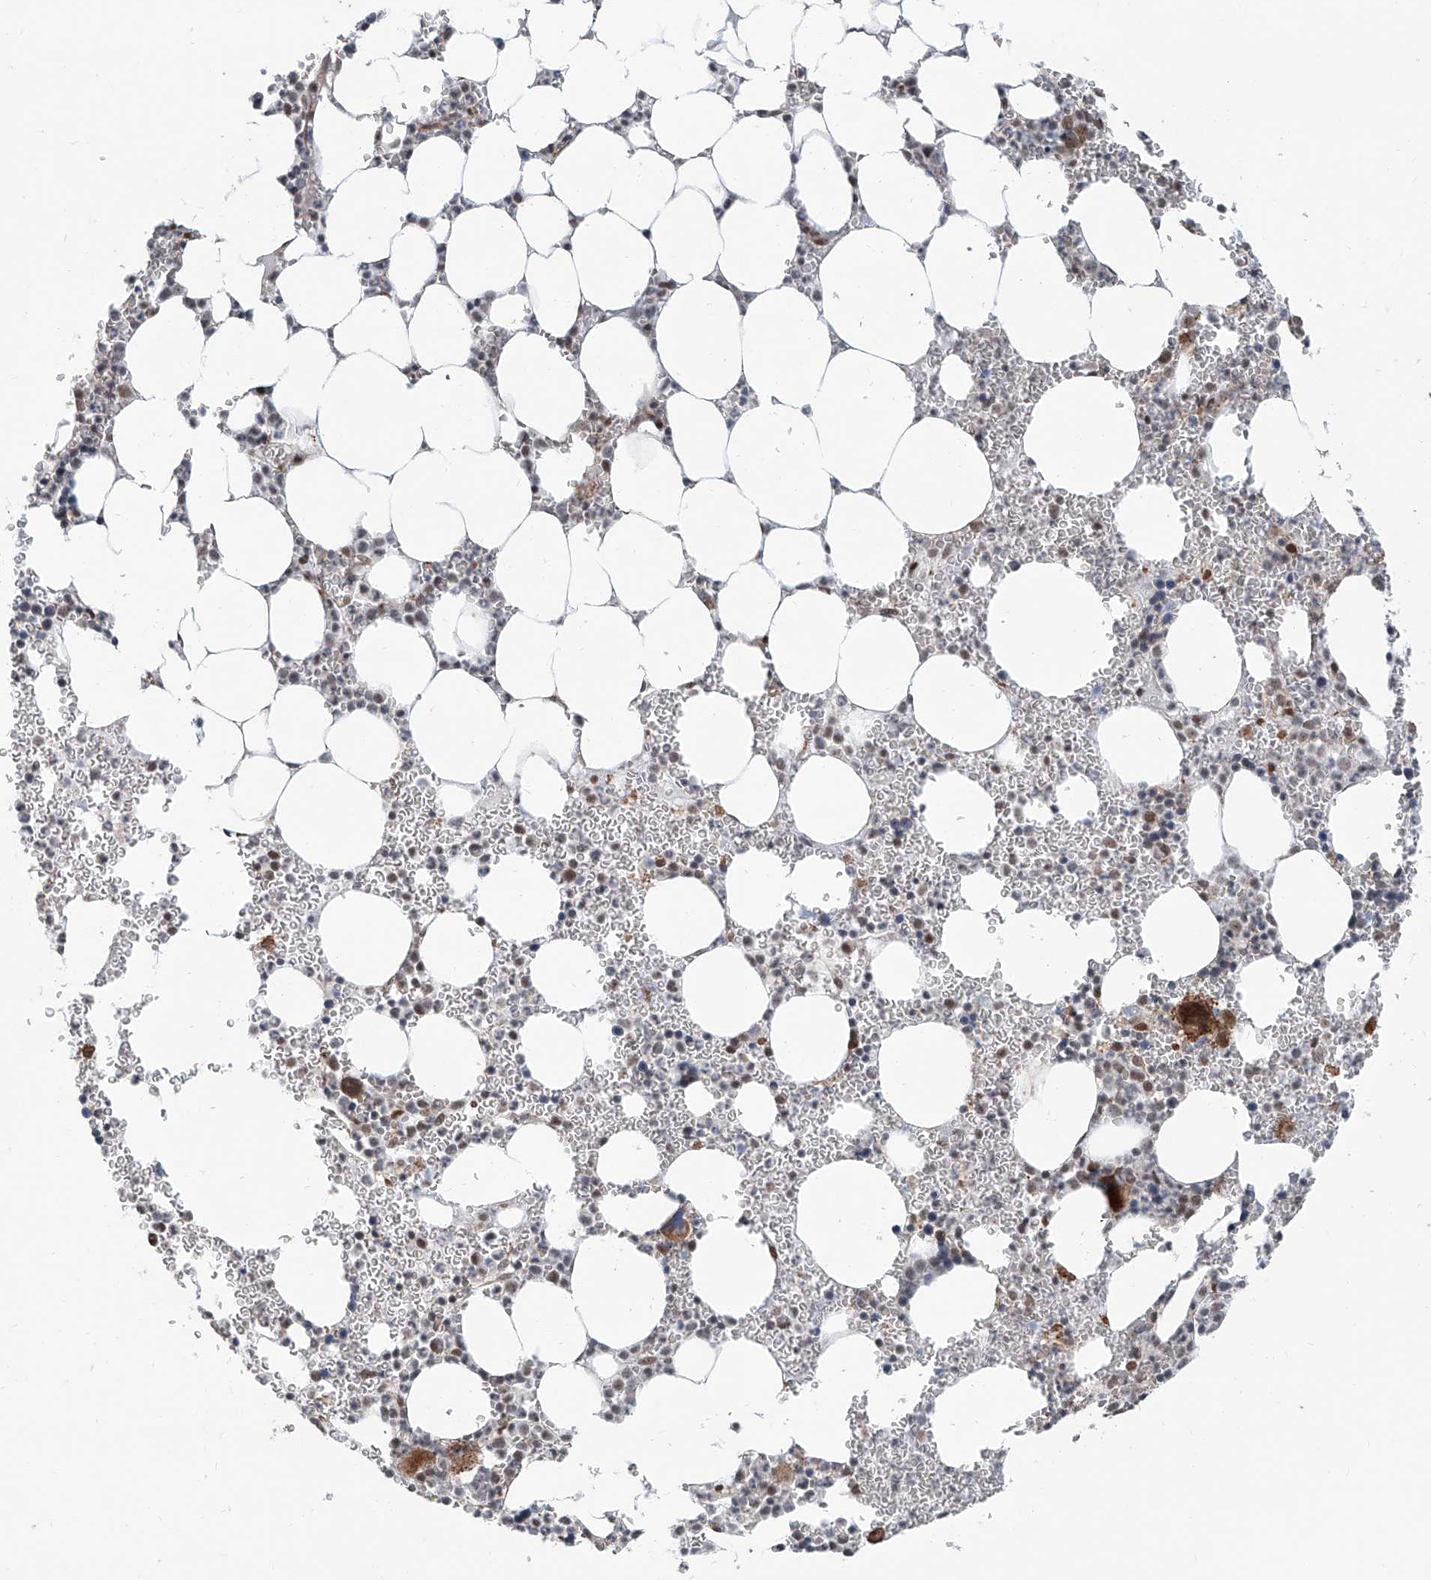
{"staining": {"intensity": "moderate", "quantity": "<25%", "location": "cytoplasmic/membranous,nuclear"}, "tissue": "bone marrow", "cell_type": "Hematopoietic cells", "image_type": "normal", "snomed": [{"axis": "morphology", "description": "Normal tissue, NOS"}, {"axis": "topography", "description": "Bone marrow"}], "caption": "Protein staining demonstrates moderate cytoplasmic/membranous,nuclear staining in approximately <25% of hematopoietic cells in benign bone marrow. (Brightfield microscopy of DAB IHC at high magnification).", "gene": "SDE2", "patient": {"sex": "female", "age": 78}}